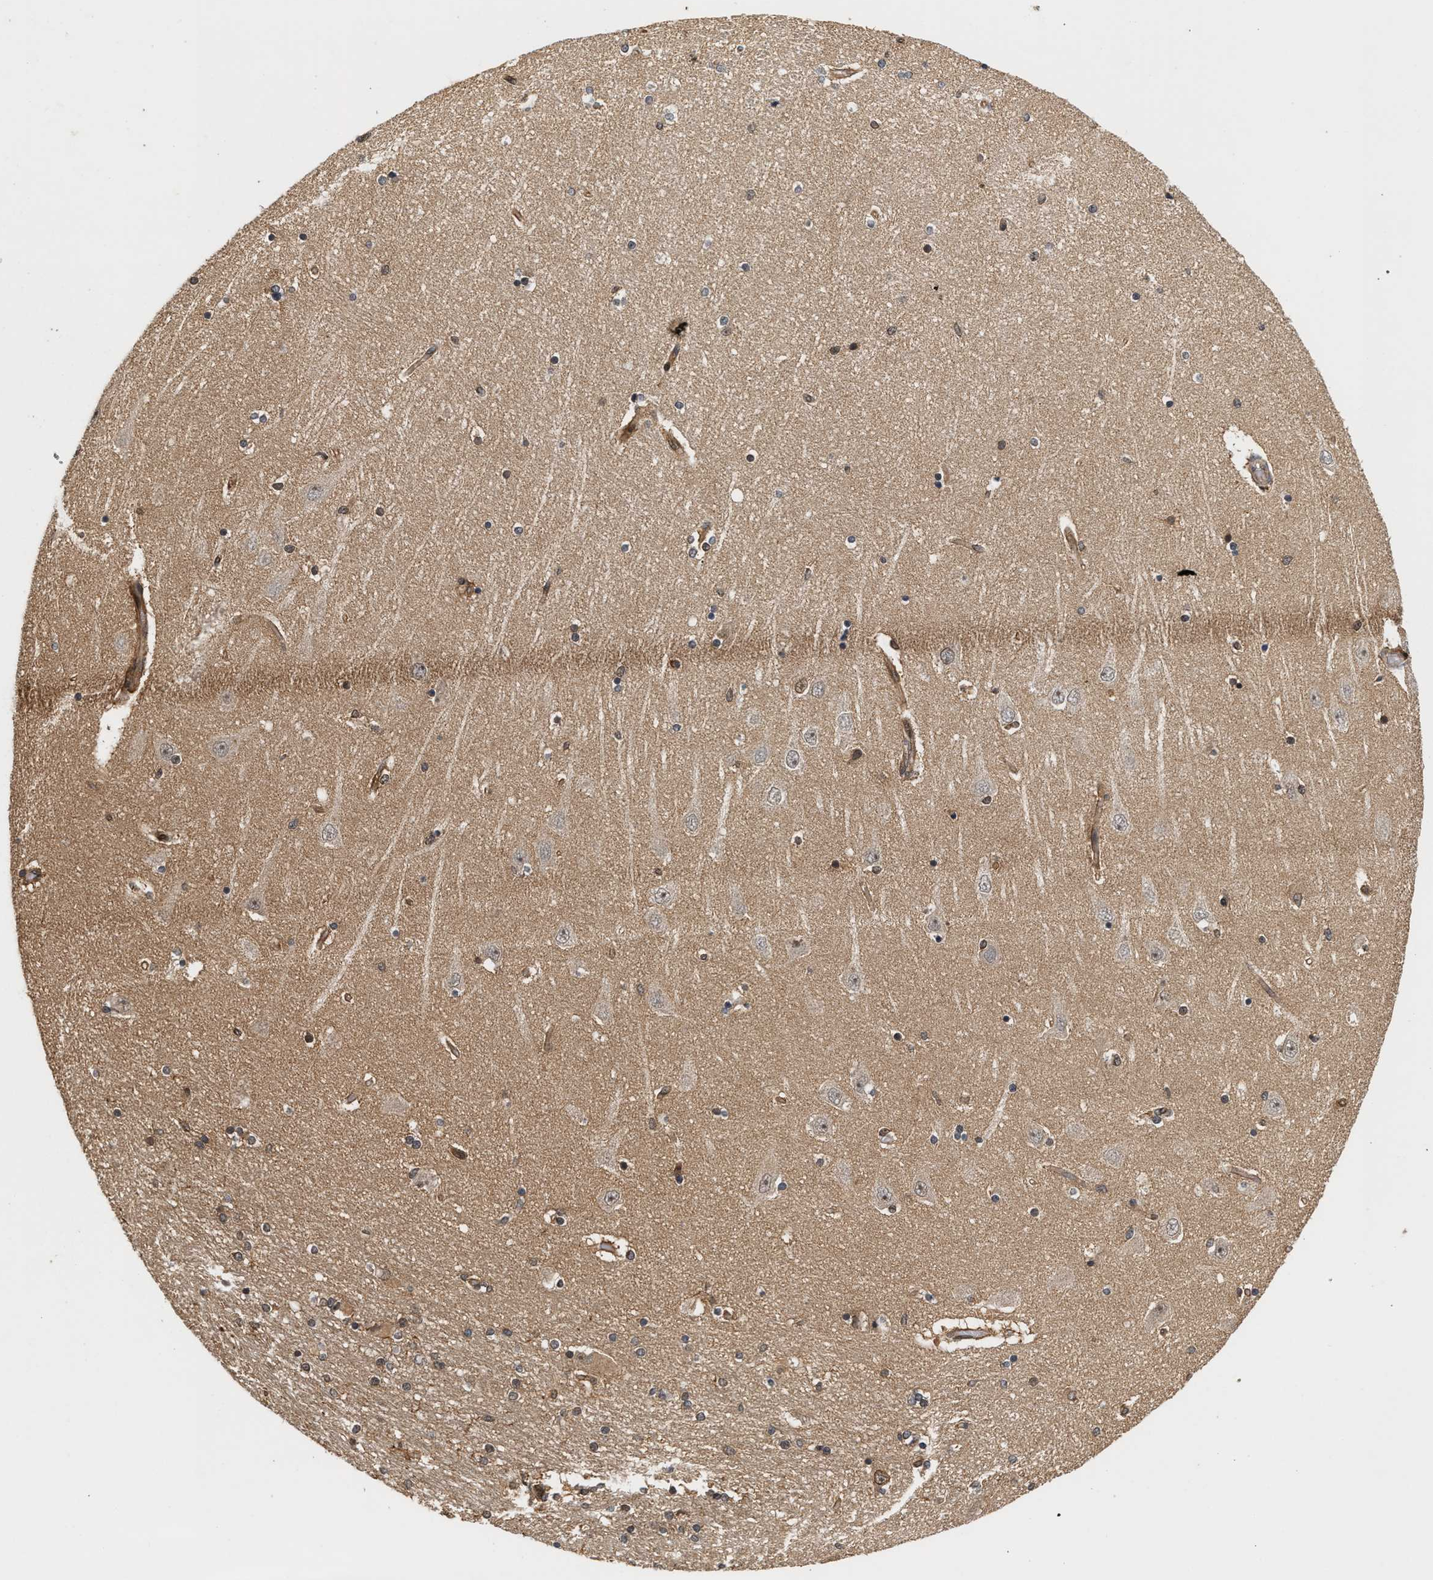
{"staining": {"intensity": "weak", "quantity": "<25%", "location": "nuclear"}, "tissue": "hippocampus", "cell_type": "Glial cells", "image_type": "normal", "snomed": [{"axis": "morphology", "description": "Normal tissue, NOS"}, {"axis": "topography", "description": "Hippocampus"}], "caption": "Immunohistochemistry histopathology image of normal hippocampus: human hippocampus stained with DAB reveals no significant protein expression in glial cells. (IHC, brightfield microscopy, high magnification).", "gene": "ABHD5", "patient": {"sex": "female", "age": 54}}